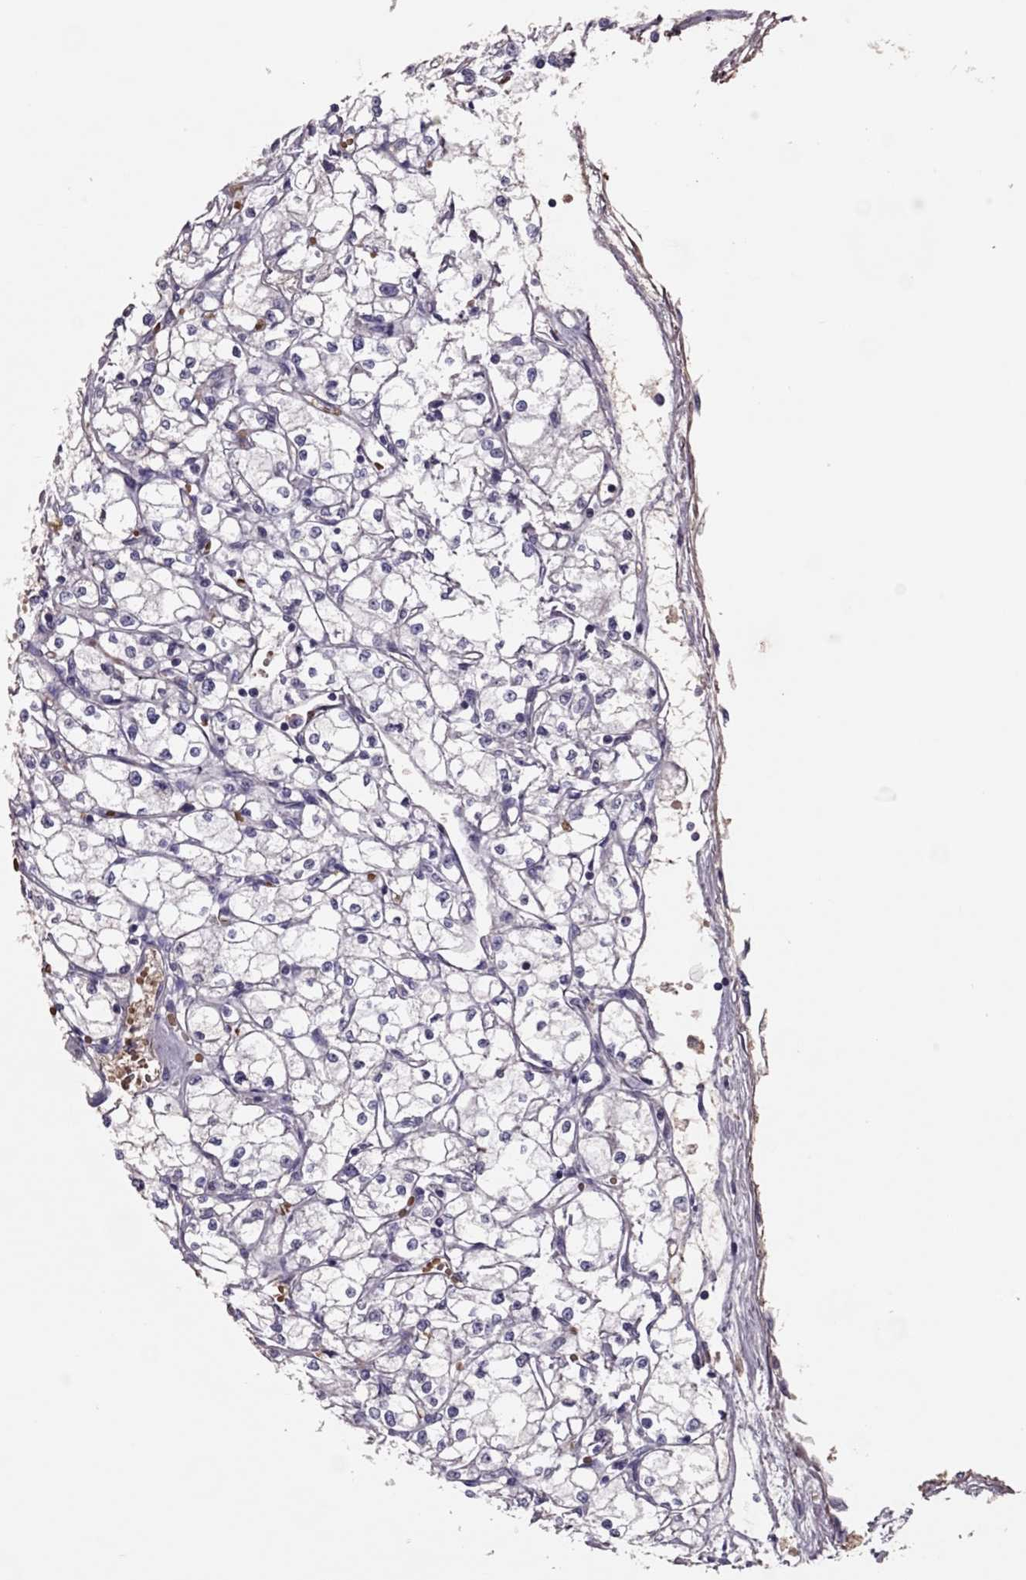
{"staining": {"intensity": "negative", "quantity": "none", "location": "none"}, "tissue": "renal cancer", "cell_type": "Tumor cells", "image_type": "cancer", "snomed": [{"axis": "morphology", "description": "Adenocarcinoma, NOS"}, {"axis": "topography", "description": "Kidney"}], "caption": "Renal cancer was stained to show a protein in brown. There is no significant positivity in tumor cells.", "gene": "RHD", "patient": {"sex": "male", "age": 67}}